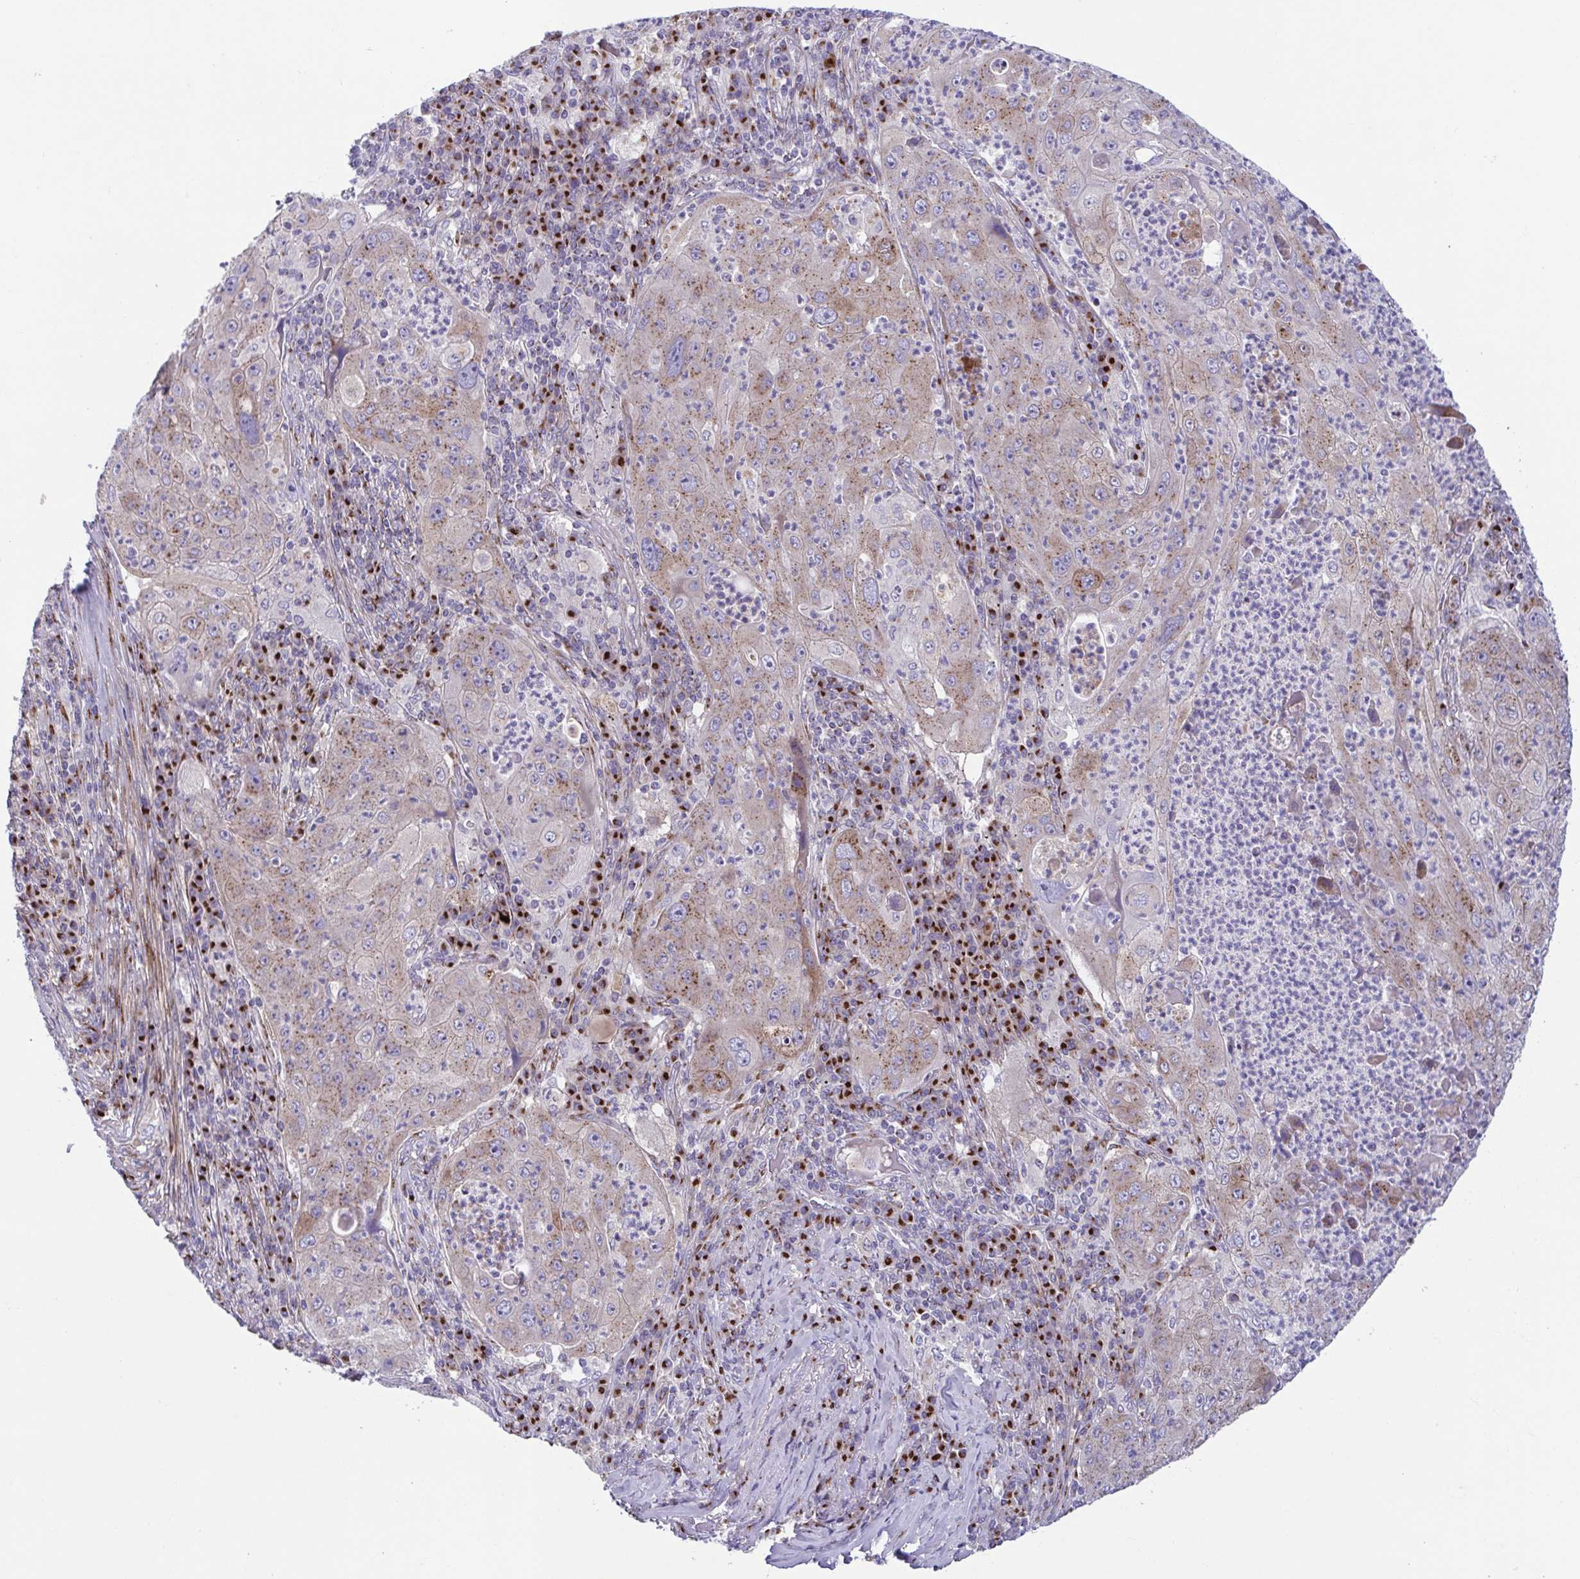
{"staining": {"intensity": "weak", "quantity": "25%-75%", "location": "cytoplasmic/membranous"}, "tissue": "lung cancer", "cell_type": "Tumor cells", "image_type": "cancer", "snomed": [{"axis": "morphology", "description": "Squamous cell carcinoma, NOS"}, {"axis": "topography", "description": "Lung"}], "caption": "Lung cancer (squamous cell carcinoma) stained for a protein displays weak cytoplasmic/membranous positivity in tumor cells.", "gene": "COL17A1", "patient": {"sex": "female", "age": 59}}